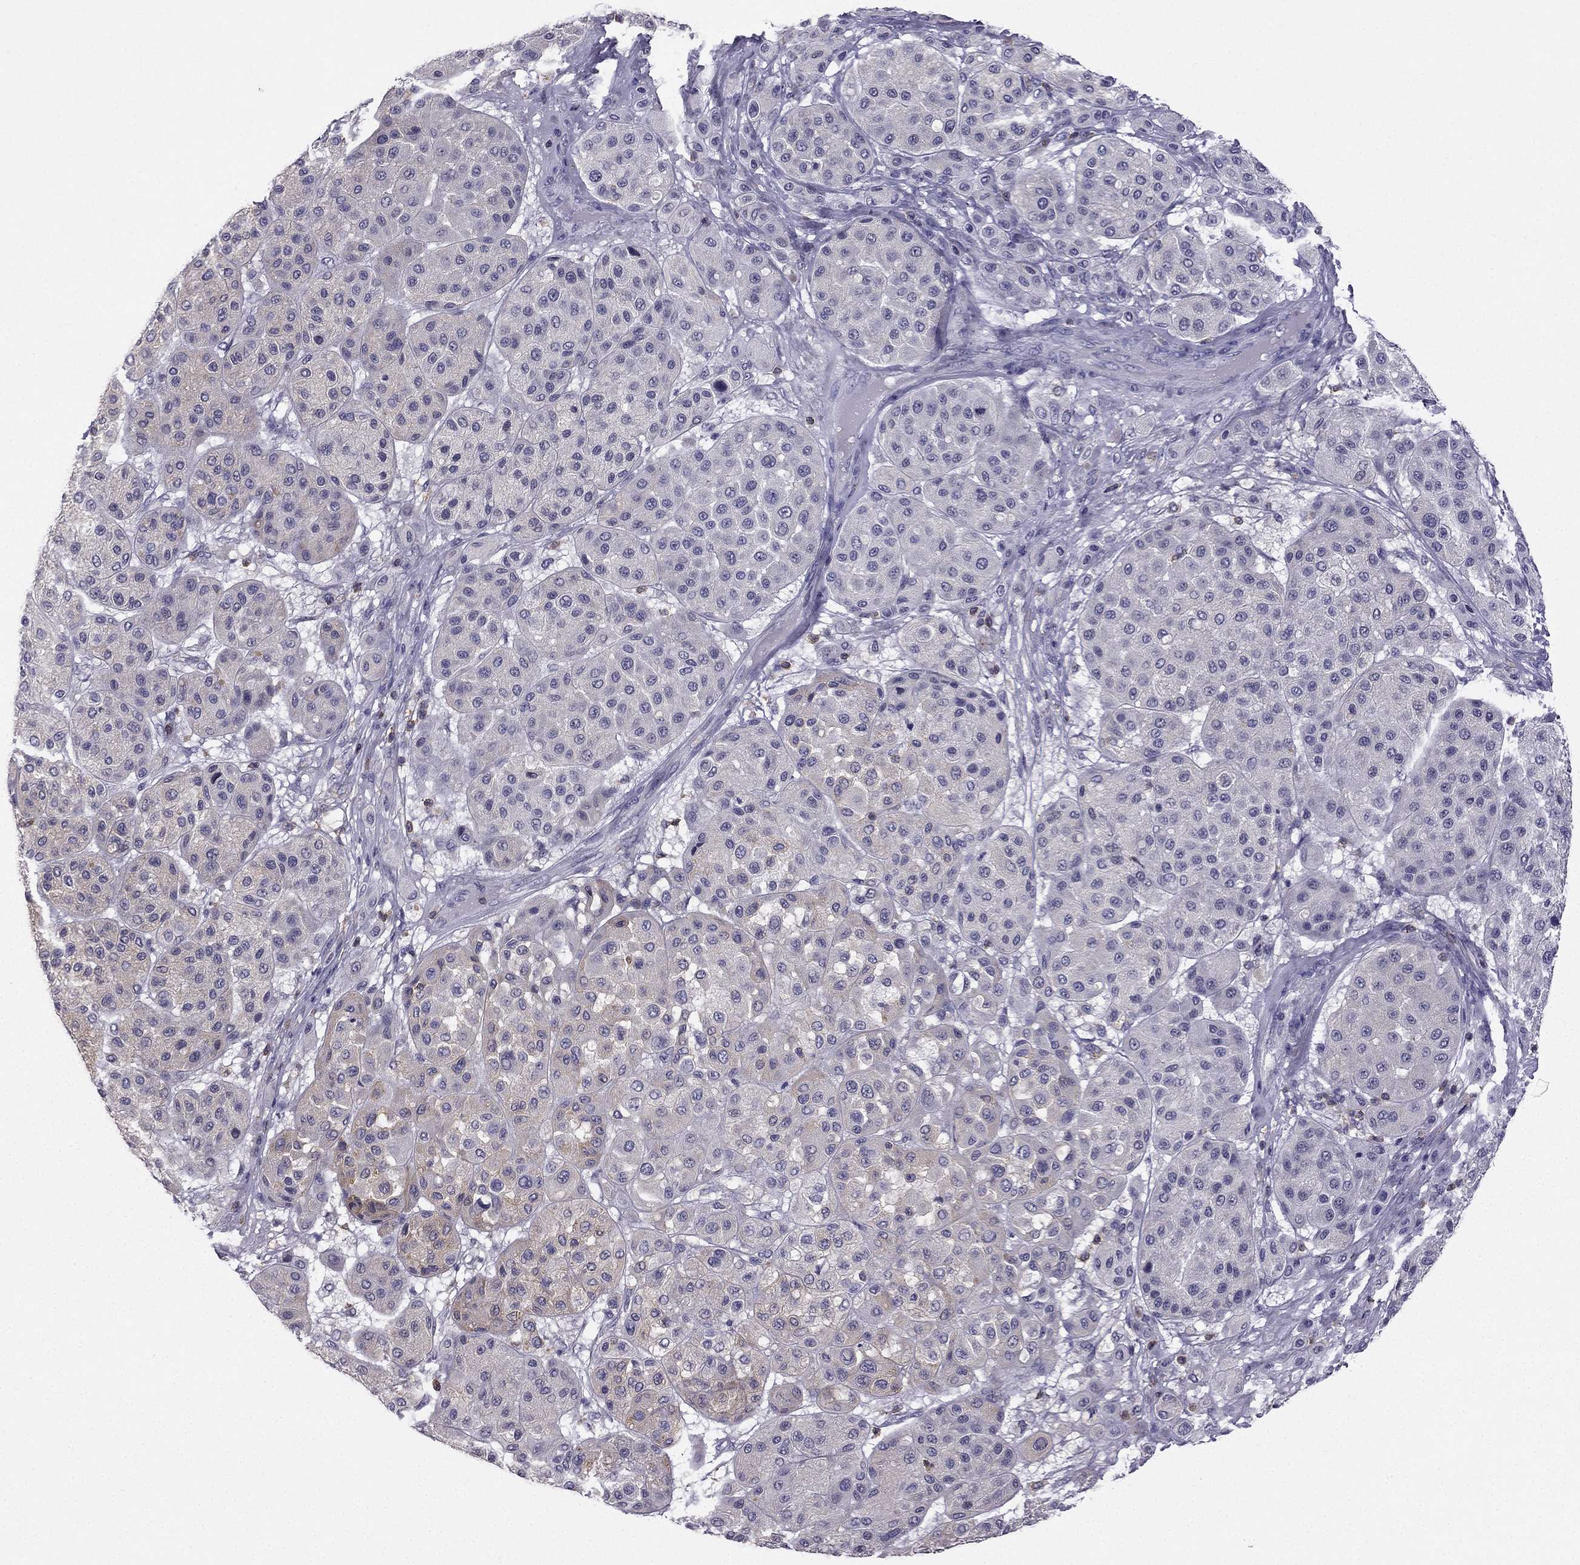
{"staining": {"intensity": "weak", "quantity": "<25%", "location": "cytoplasmic/membranous"}, "tissue": "melanoma", "cell_type": "Tumor cells", "image_type": "cancer", "snomed": [{"axis": "morphology", "description": "Malignant melanoma, Metastatic site"}, {"axis": "topography", "description": "Smooth muscle"}], "caption": "Immunohistochemical staining of malignant melanoma (metastatic site) displays no significant expression in tumor cells. (Stains: DAB (3,3'-diaminobenzidine) immunohistochemistry with hematoxylin counter stain, Microscopy: brightfield microscopy at high magnification).", "gene": "CCK", "patient": {"sex": "male", "age": 41}}